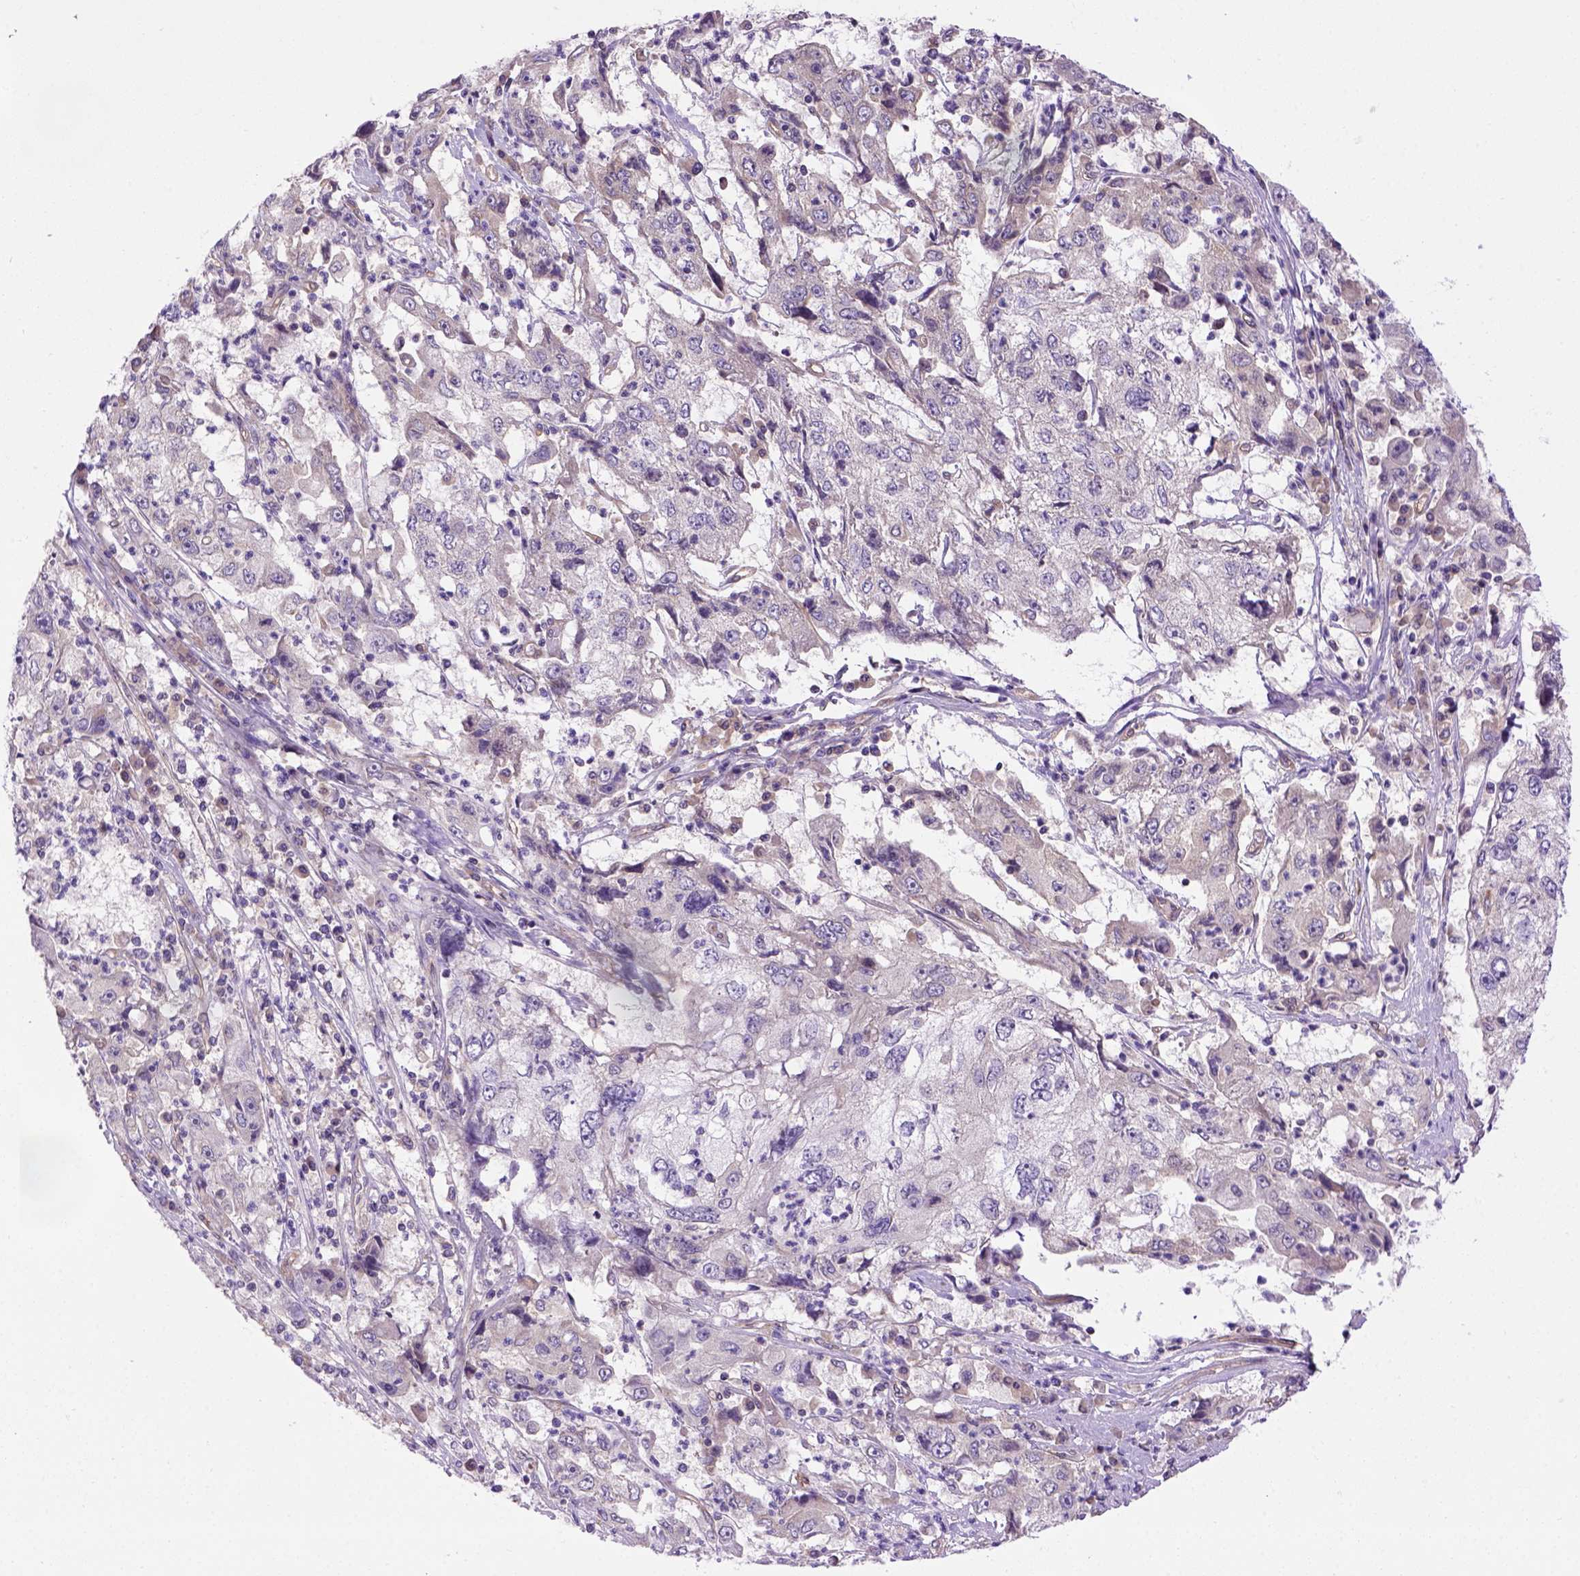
{"staining": {"intensity": "negative", "quantity": "none", "location": "none"}, "tissue": "cervical cancer", "cell_type": "Tumor cells", "image_type": "cancer", "snomed": [{"axis": "morphology", "description": "Squamous cell carcinoma, NOS"}, {"axis": "topography", "description": "Cervix"}], "caption": "Immunohistochemistry image of neoplastic tissue: squamous cell carcinoma (cervical) stained with DAB reveals no significant protein positivity in tumor cells.", "gene": "CASKIN2", "patient": {"sex": "female", "age": 36}}